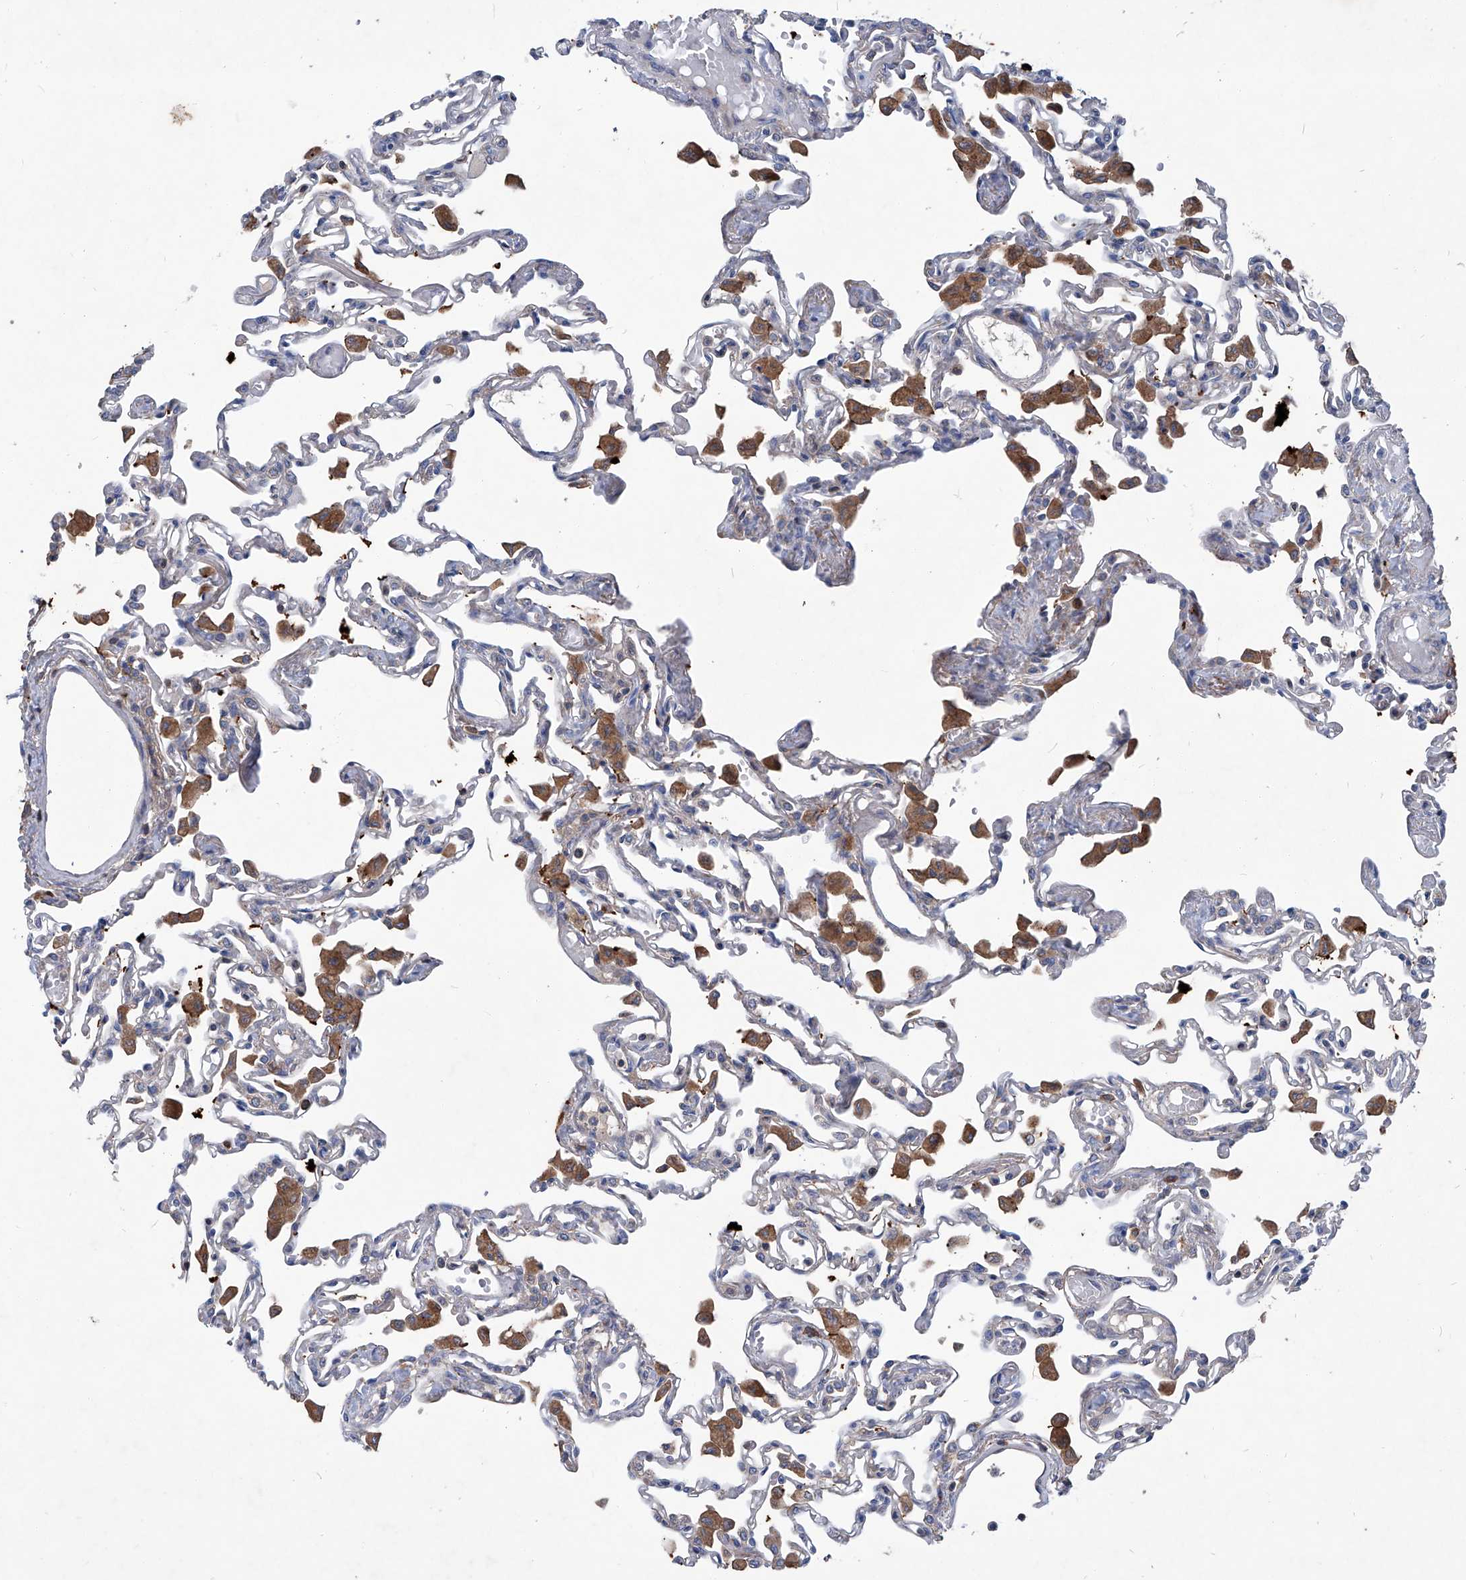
{"staining": {"intensity": "negative", "quantity": "none", "location": "none"}, "tissue": "lung", "cell_type": "Alveolar cells", "image_type": "normal", "snomed": [{"axis": "morphology", "description": "Normal tissue, NOS"}, {"axis": "topography", "description": "Bronchus"}, {"axis": "topography", "description": "Lung"}], "caption": "Immunohistochemistry photomicrograph of unremarkable human lung stained for a protein (brown), which shows no staining in alveolar cells.", "gene": "EPHA8", "patient": {"sex": "female", "age": 49}}